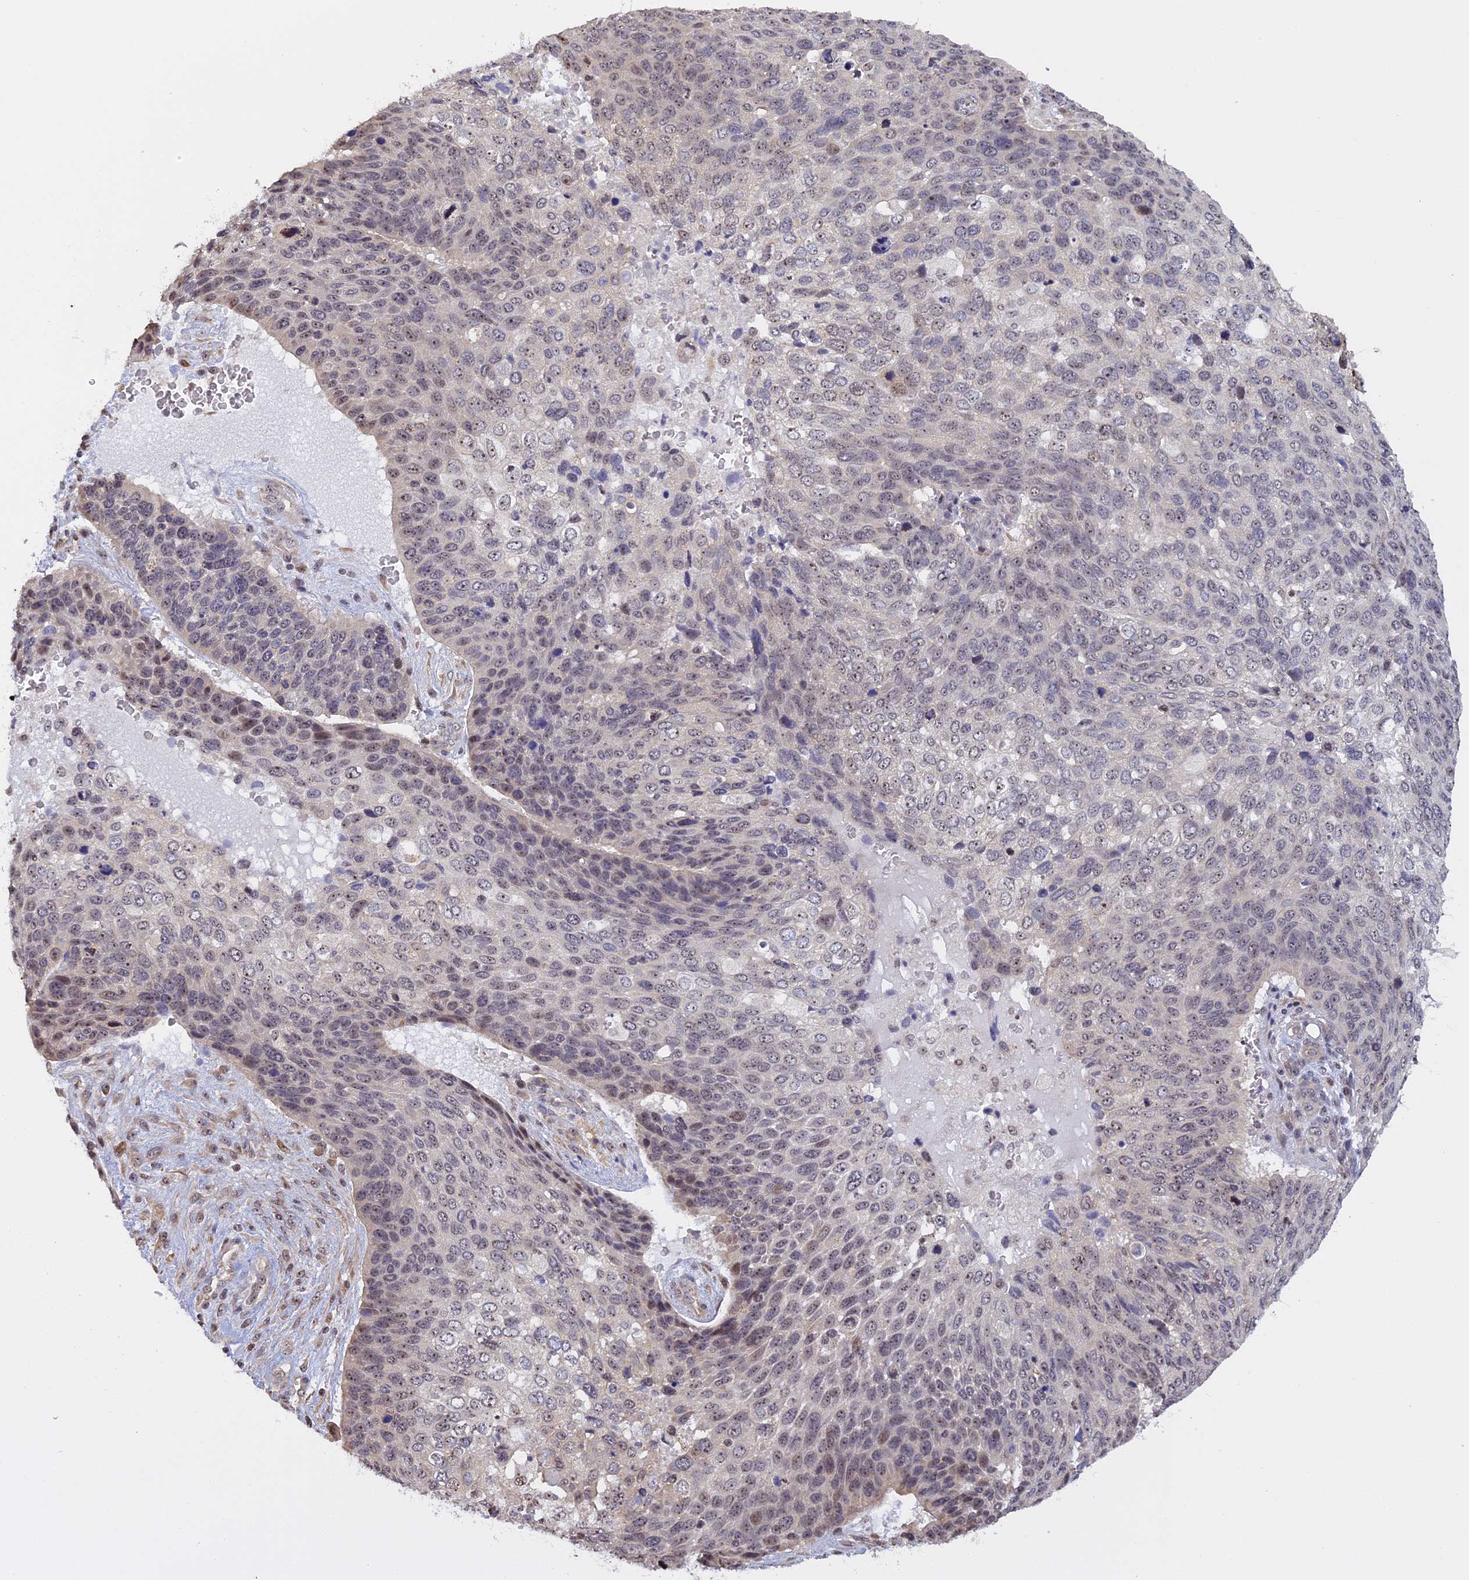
{"staining": {"intensity": "weak", "quantity": "<25%", "location": "nuclear"}, "tissue": "skin cancer", "cell_type": "Tumor cells", "image_type": "cancer", "snomed": [{"axis": "morphology", "description": "Basal cell carcinoma"}, {"axis": "topography", "description": "Skin"}], "caption": "Skin basal cell carcinoma was stained to show a protein in brown. There is no significant staining in tumor cells.", "gene": "MGA", "patient": {"sex": "female", "age": 74}}